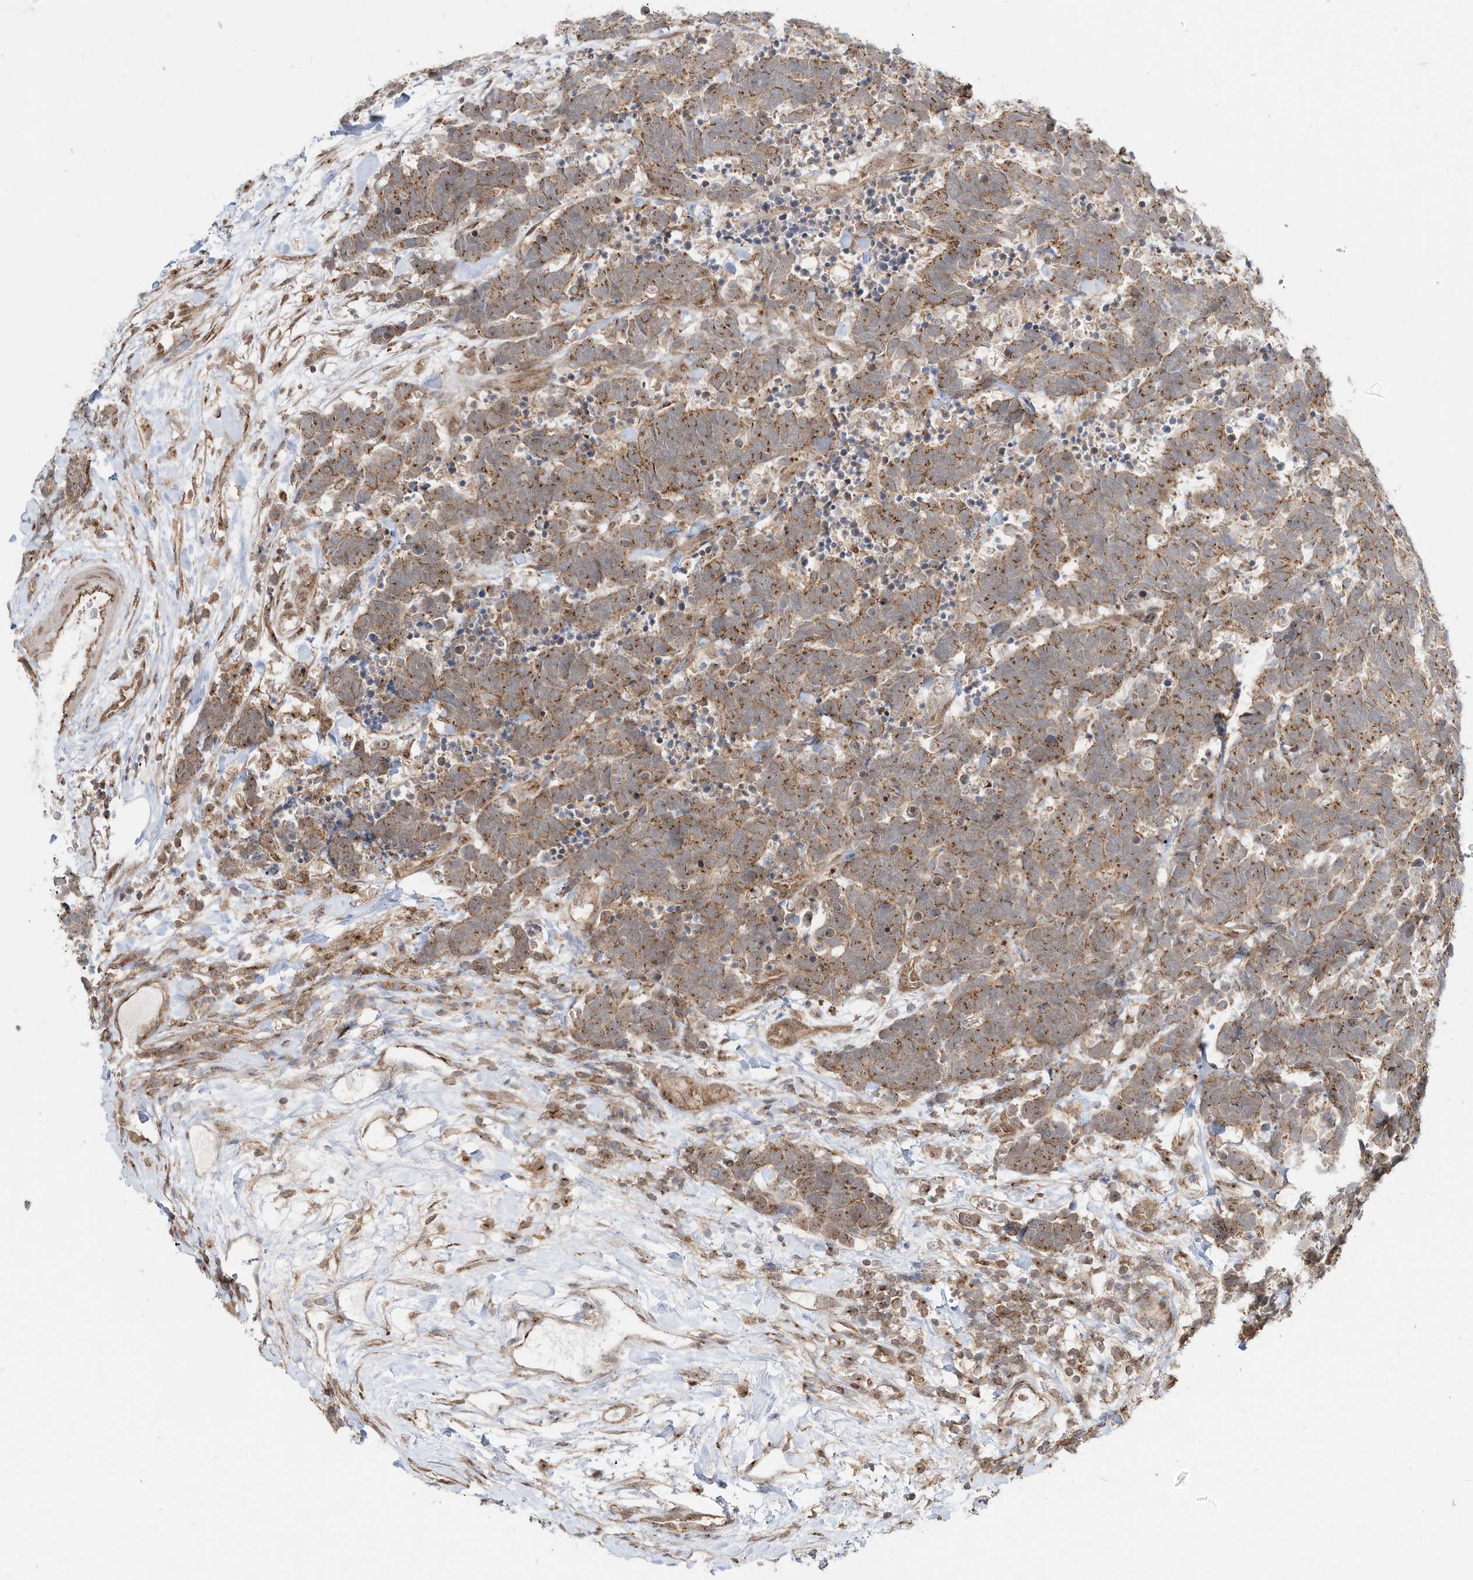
{"staining": {"intensity": "moderate", "quantity": ">75%", "location": "cytoplasmic/membranous"}, "tissue": "carcinoid", "cell_type": "Tumor cells", "image_type": "cancer", "snomed": [{"axis": "morphology", "description": "Carcinoma, NOS"}, {"axis": "morphology", "description": "Carcinoid, malignant, NOS"}, {"axis": "topography", "description": "Urinary bladder"}], "caption": "Immunohistochemistry (IHC) staining of malignant carcinoid, which shows medium levels of moderate cytoplasmic/membranous expression in about >75% of tumor cells indicating moderate cytoplasmic/membranous protein expression. The staining was performed using DAB (3,3'-diaminobenzidine) (brown) for protein detection and nuclei were counterstained in hematoxylin (blue).", "gene": "CUX1", "patient": {"sex": "male", "age": 57}}